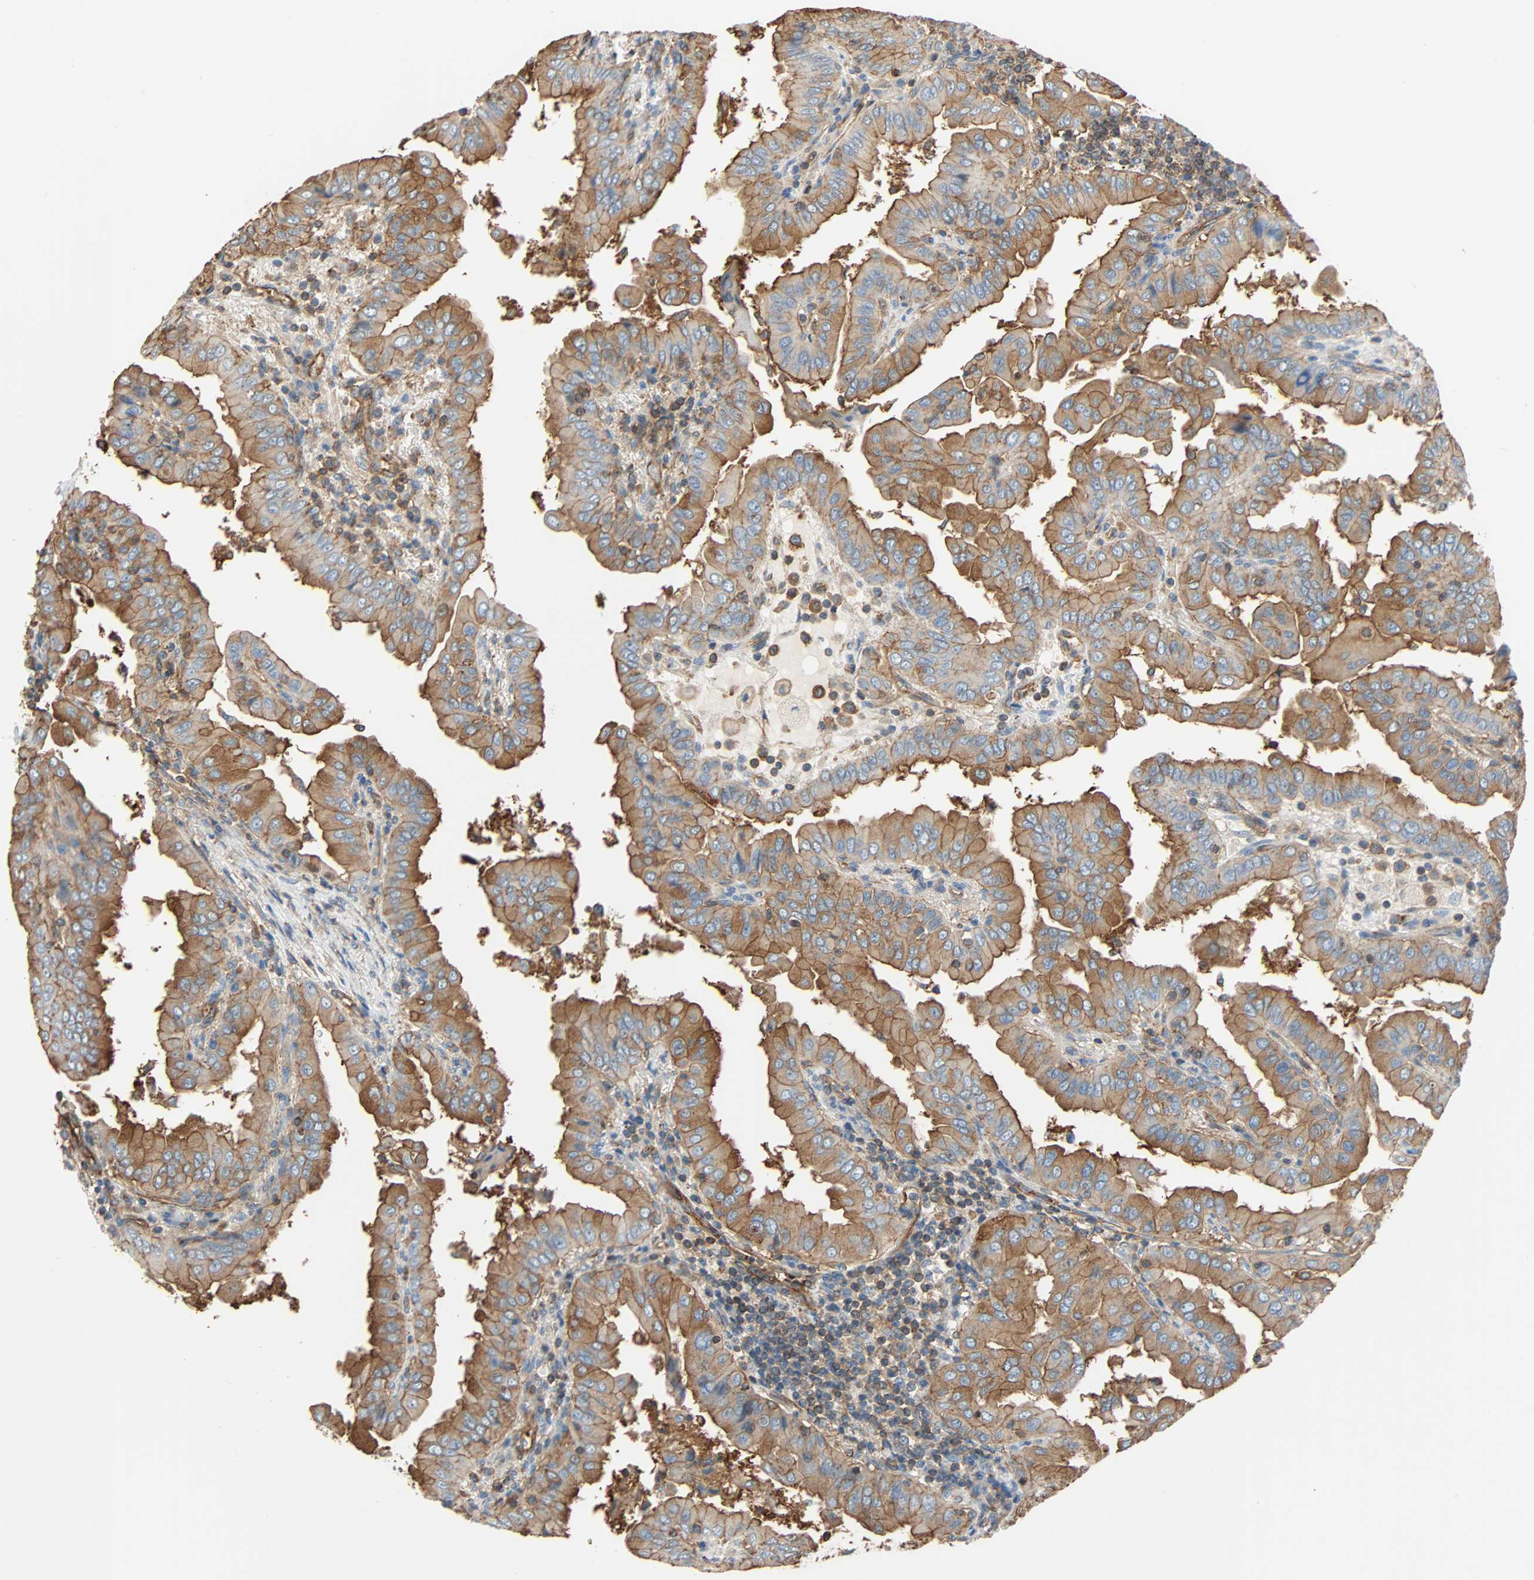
{"staining": {"intensity": "moderate", "quantity": ">75%", "location": "cytoplasmic/membranous"}, "tissue": "thyroid cancer", "cell_type": "Tumor cells", "image_type": "cancer", "snomed": [{"axis": "morphology", "description": "Papillary adenocarcinoma, NOS"}, {"axis": "topography", "description": "Thyroid gland"}], "caption": "Human thyroid cancer (papillary adenocarcinoma) stained with a protein marker reveals moderate staining in tumor cells.", "gene": "GALNT10", "patient": {"sex": "male", "age": 33}}